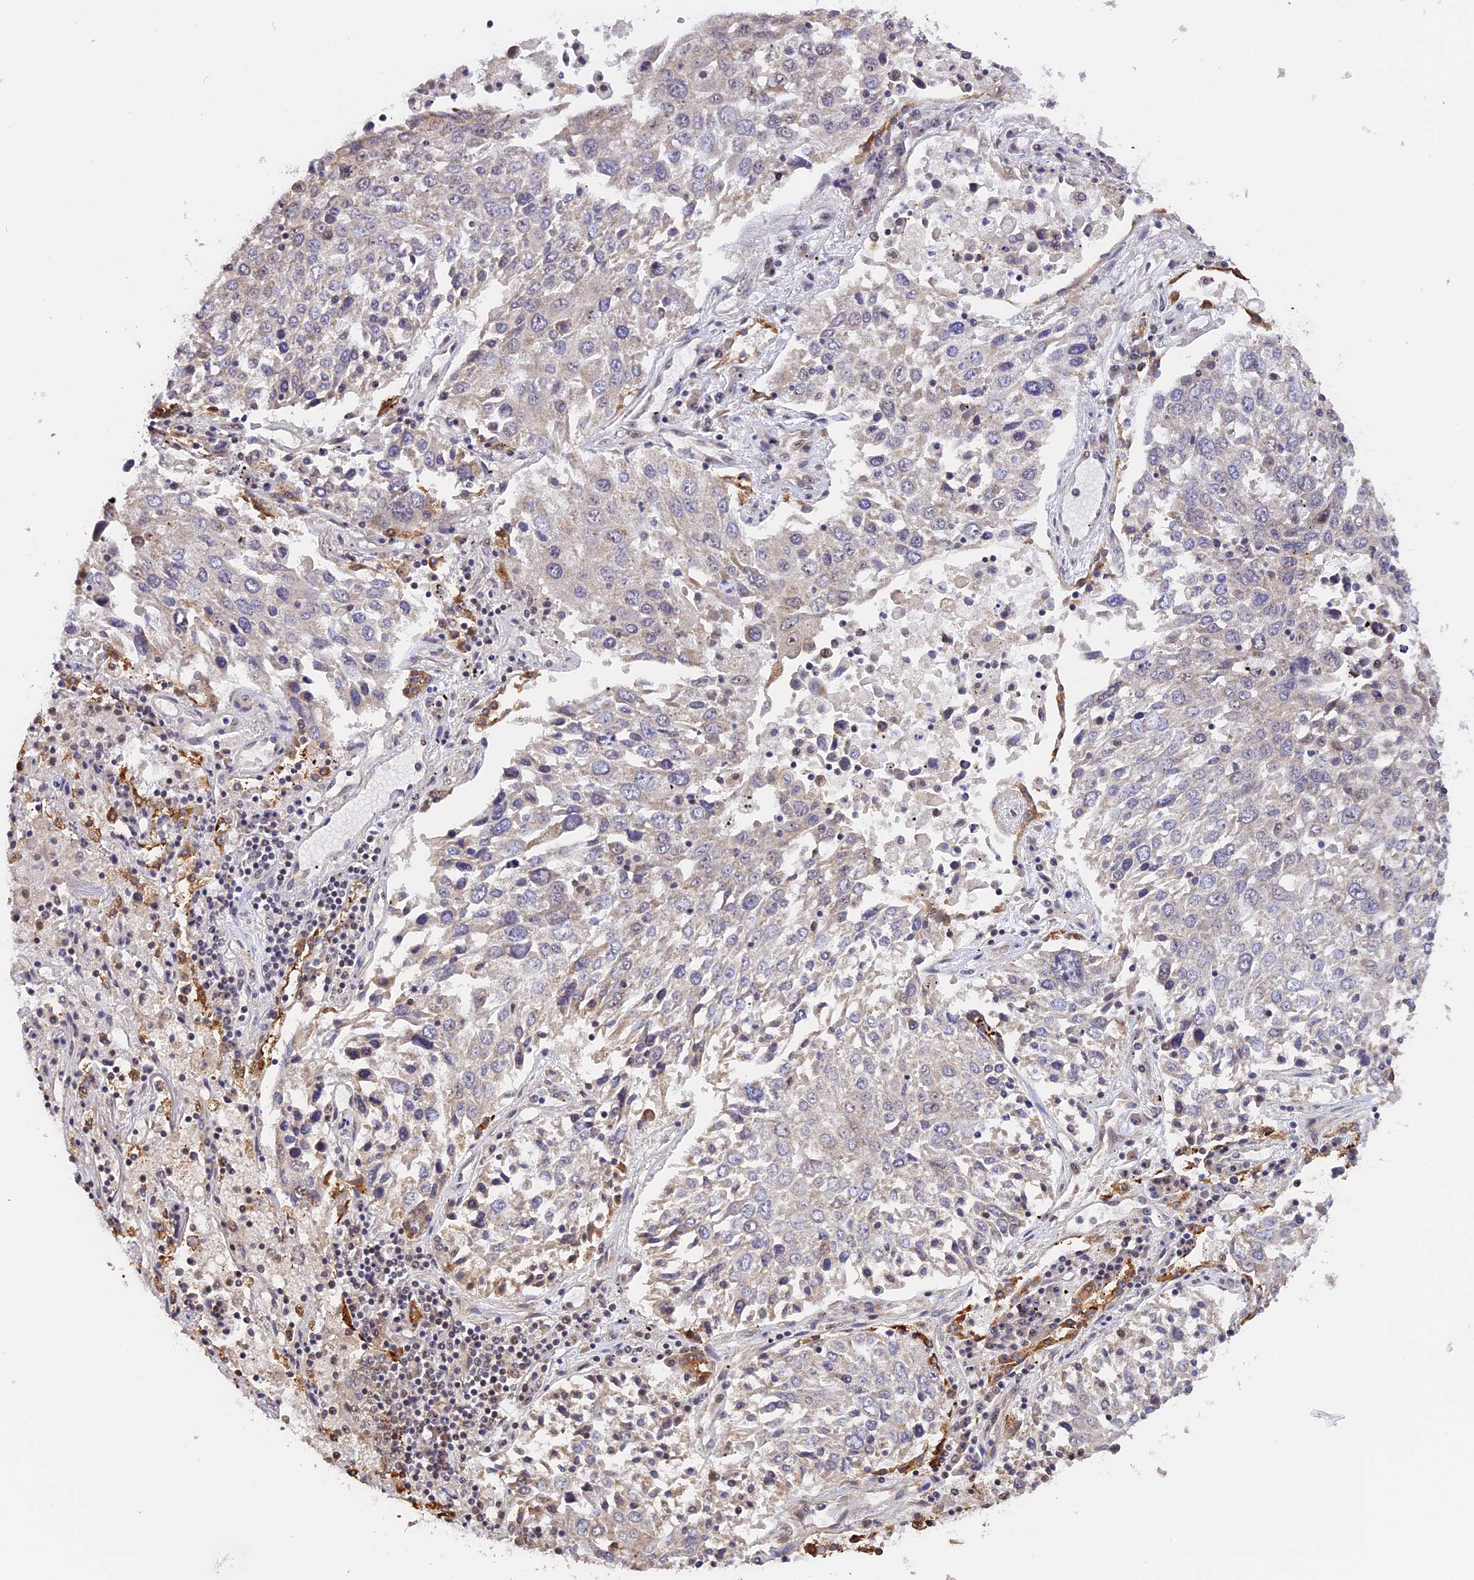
{"staining": {"intensity": "negative", "quantity": "none", "location": "none"}, "tissue": "lung cancer", "cell_type": "Tumor cells", "image_type": "cancer", "snomed": [{"axis": "morphology", "description": "Squamous cell carcinoma, NOS"}, {"axis": "topography", "description": "Lung"}], "caption": "Immunohistochemistry (IHC) micrograph of human squamous cell carcinoma (lung) stained for a protein (brown), which demonstrates no positivity in tumor cells. (Brightfield microscopy of DAB (3,3'-diaminobenzidine) immunohistochemistry at high magnification).", "gene": "MGA", "patient": {"sex": "male", "age": 65}}